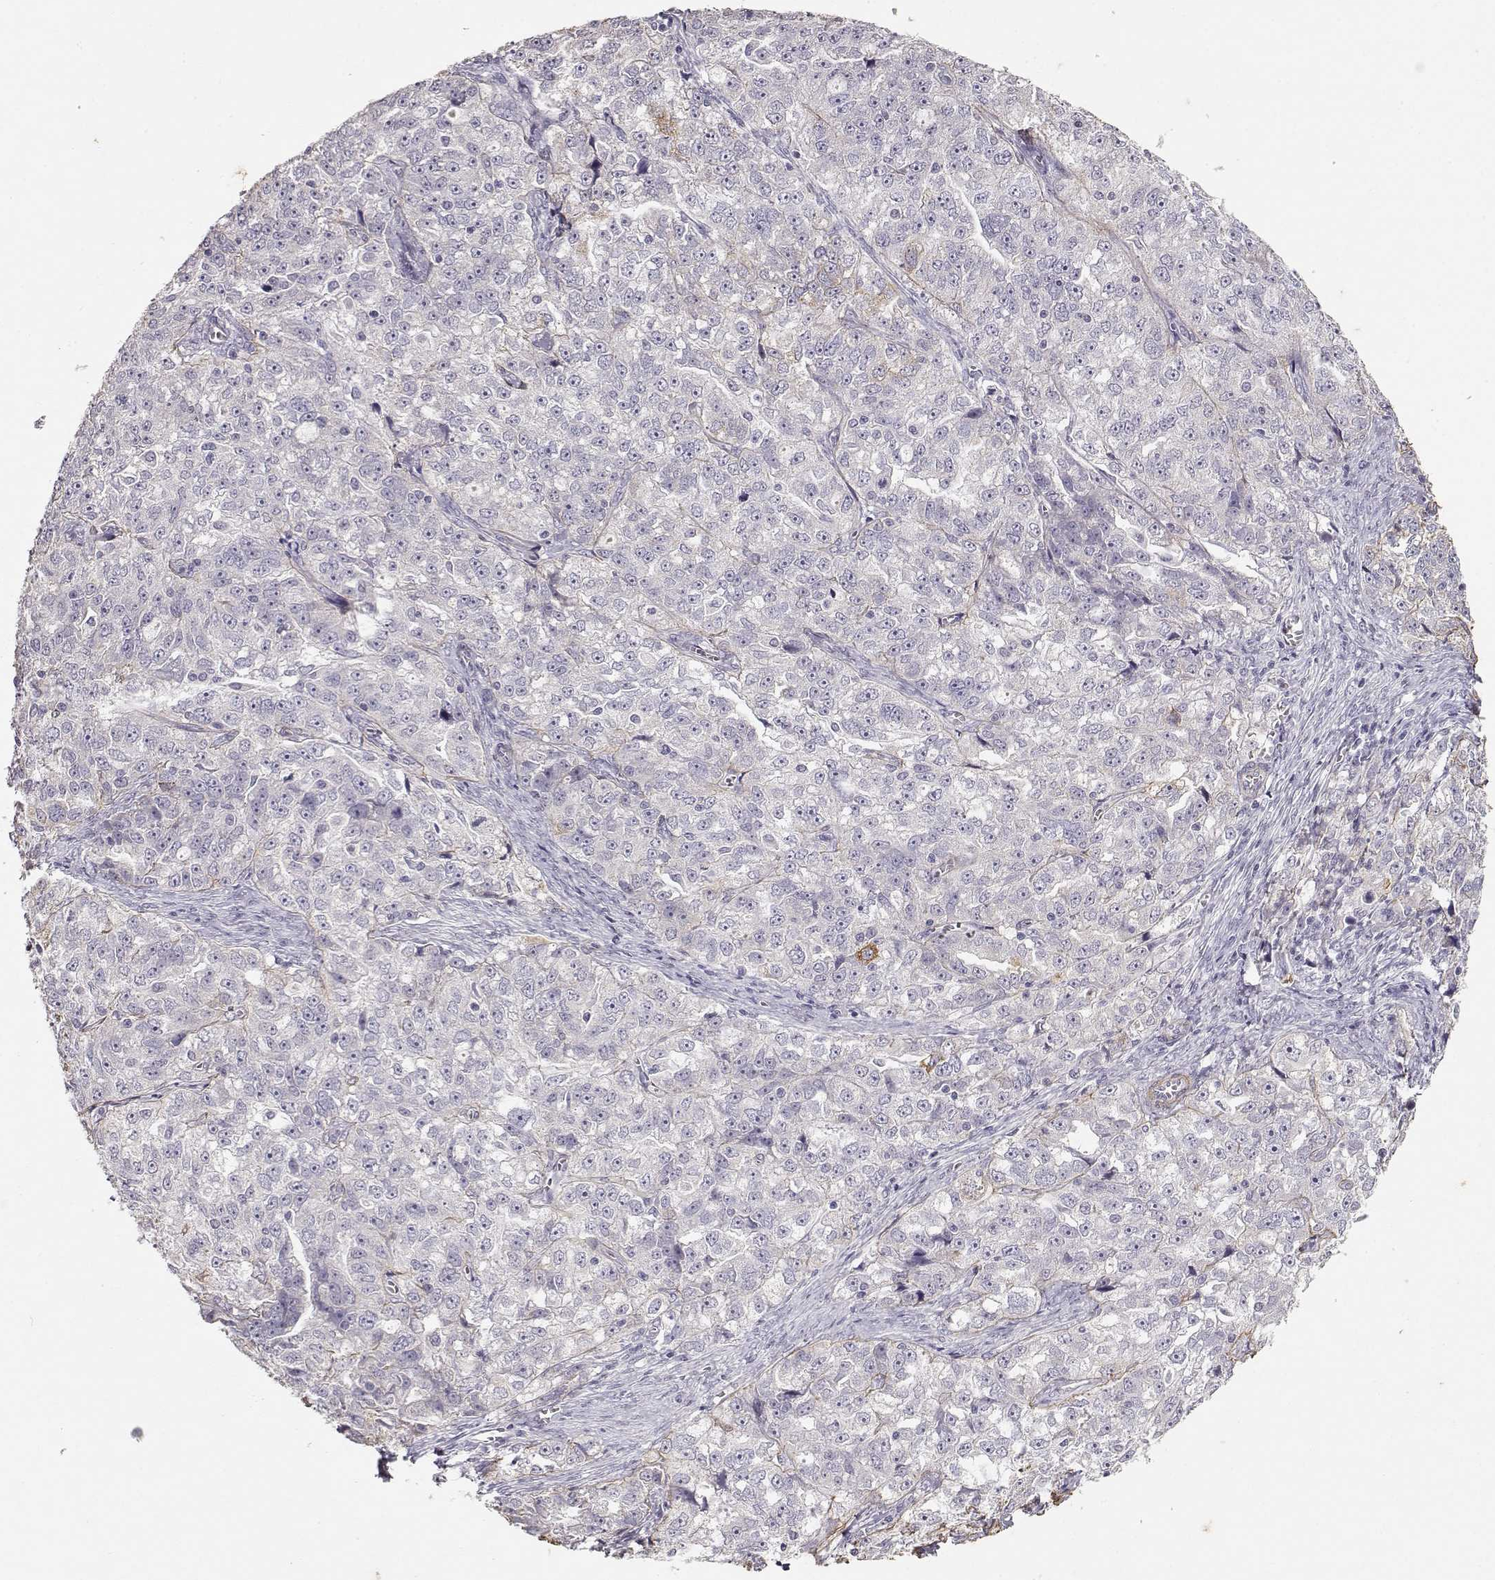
{"staining": {"intensity": "negative", "quantity": "none", "location": "none"}, "tissue": "ovarian cancer", "cell_type": "Tumor cells", "image_type": "cancer", "snomed": [{"axis": "morphology", "description": "Cystadenocarcinoma, serous, NOS"}, {"axis": "topography", "description": "Ovary"}], "caption": "Ovarian serous cystadenocarcinoma was stained to show a protein in brown. There is no significant expression in tumor cells. (DAB immunohistochemistry, high magnification).", "gene": "LAMA5", "patient": {"sex": "female", "age": 51}}